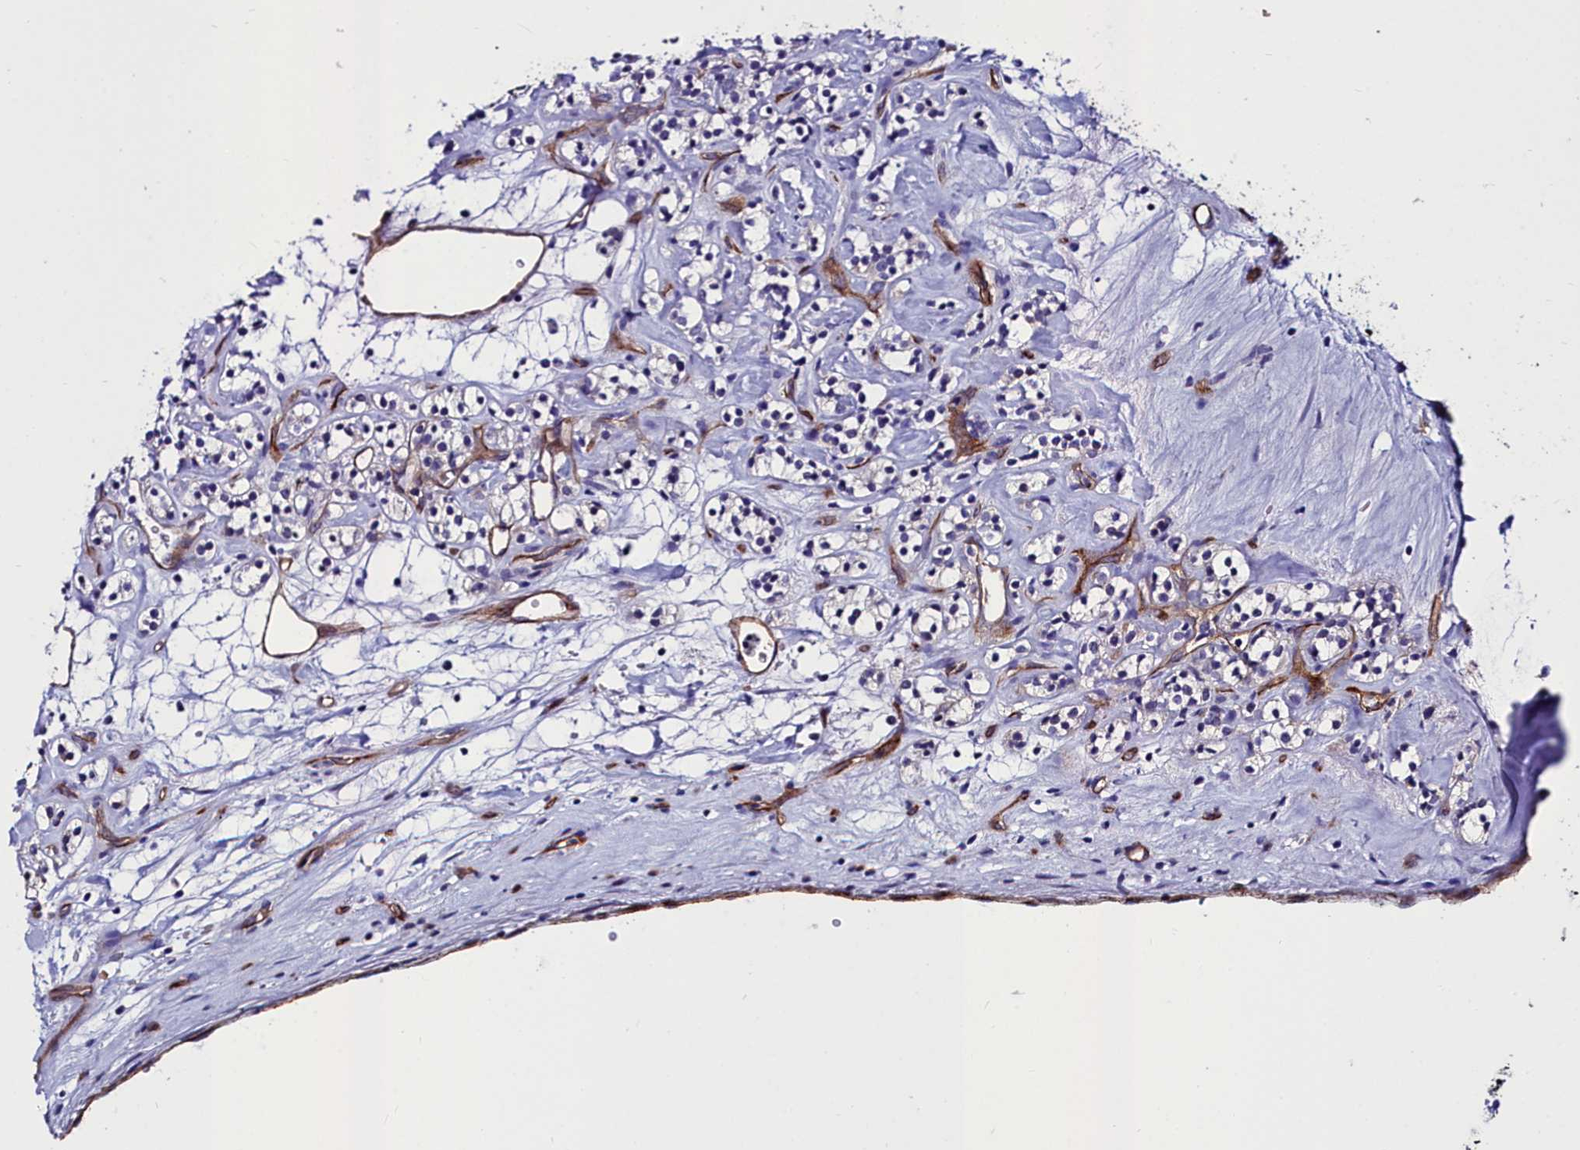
{"staining": {"intensity": "negative", "quantity": "none", "location": "none"}, "tissue": "renal cancer", "cell_type": "Tumor cells", "image_type": "cancer", "snomed": [{"axis": "morphology", "description": "Adenocarcinoma, NOS"}, {"axis": "topography", "description": "Kidney"}], "caption": "The immunohistochemistry (IHC) micrograph has no significant positivity in tumor cells of renal adenocarcinoma tissue.", "gene": "CYP4F11", "patient": {"sex": "male", "age": 77}}